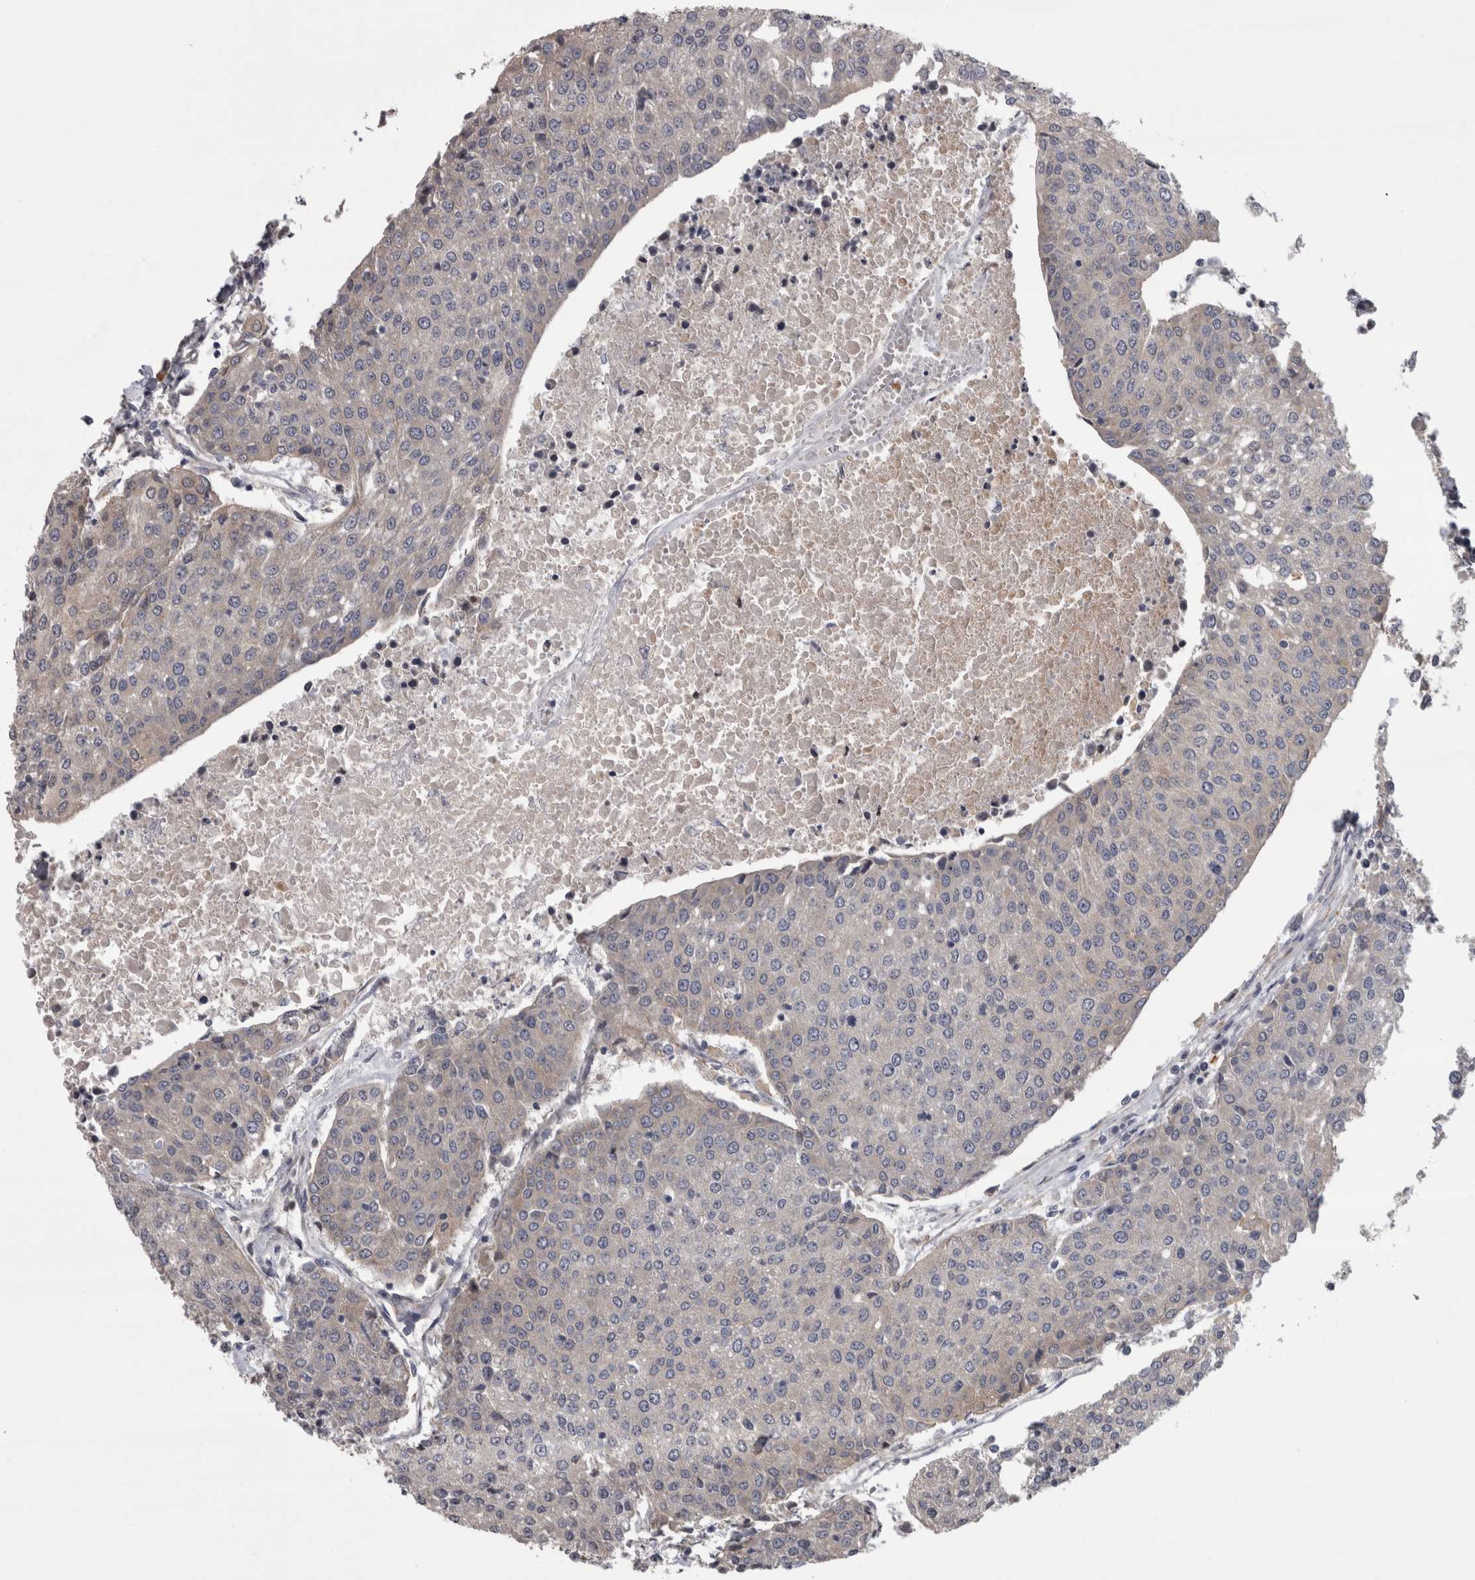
{"staining": {"intensity": "negative", "quantity": "none", "location": "none"}, "tissue": "urothelial cancer", "cell_type": "Tumor cells", "image_type": "cancer", "snomed": [{"axis": "morphology", "description": "Urothelial carcinoma, High grade"}, {"axis": "topography", "description": "Urinary bladder"}], "caption": "High magnification brightfield microscopy of urothelial cancer stained with DAB (brown) and counterstained with hematoxylin (blue): tumor cells show no significant staining.", "gene": "PRKCI", "patient": {"sex": "female", "age": 85}}